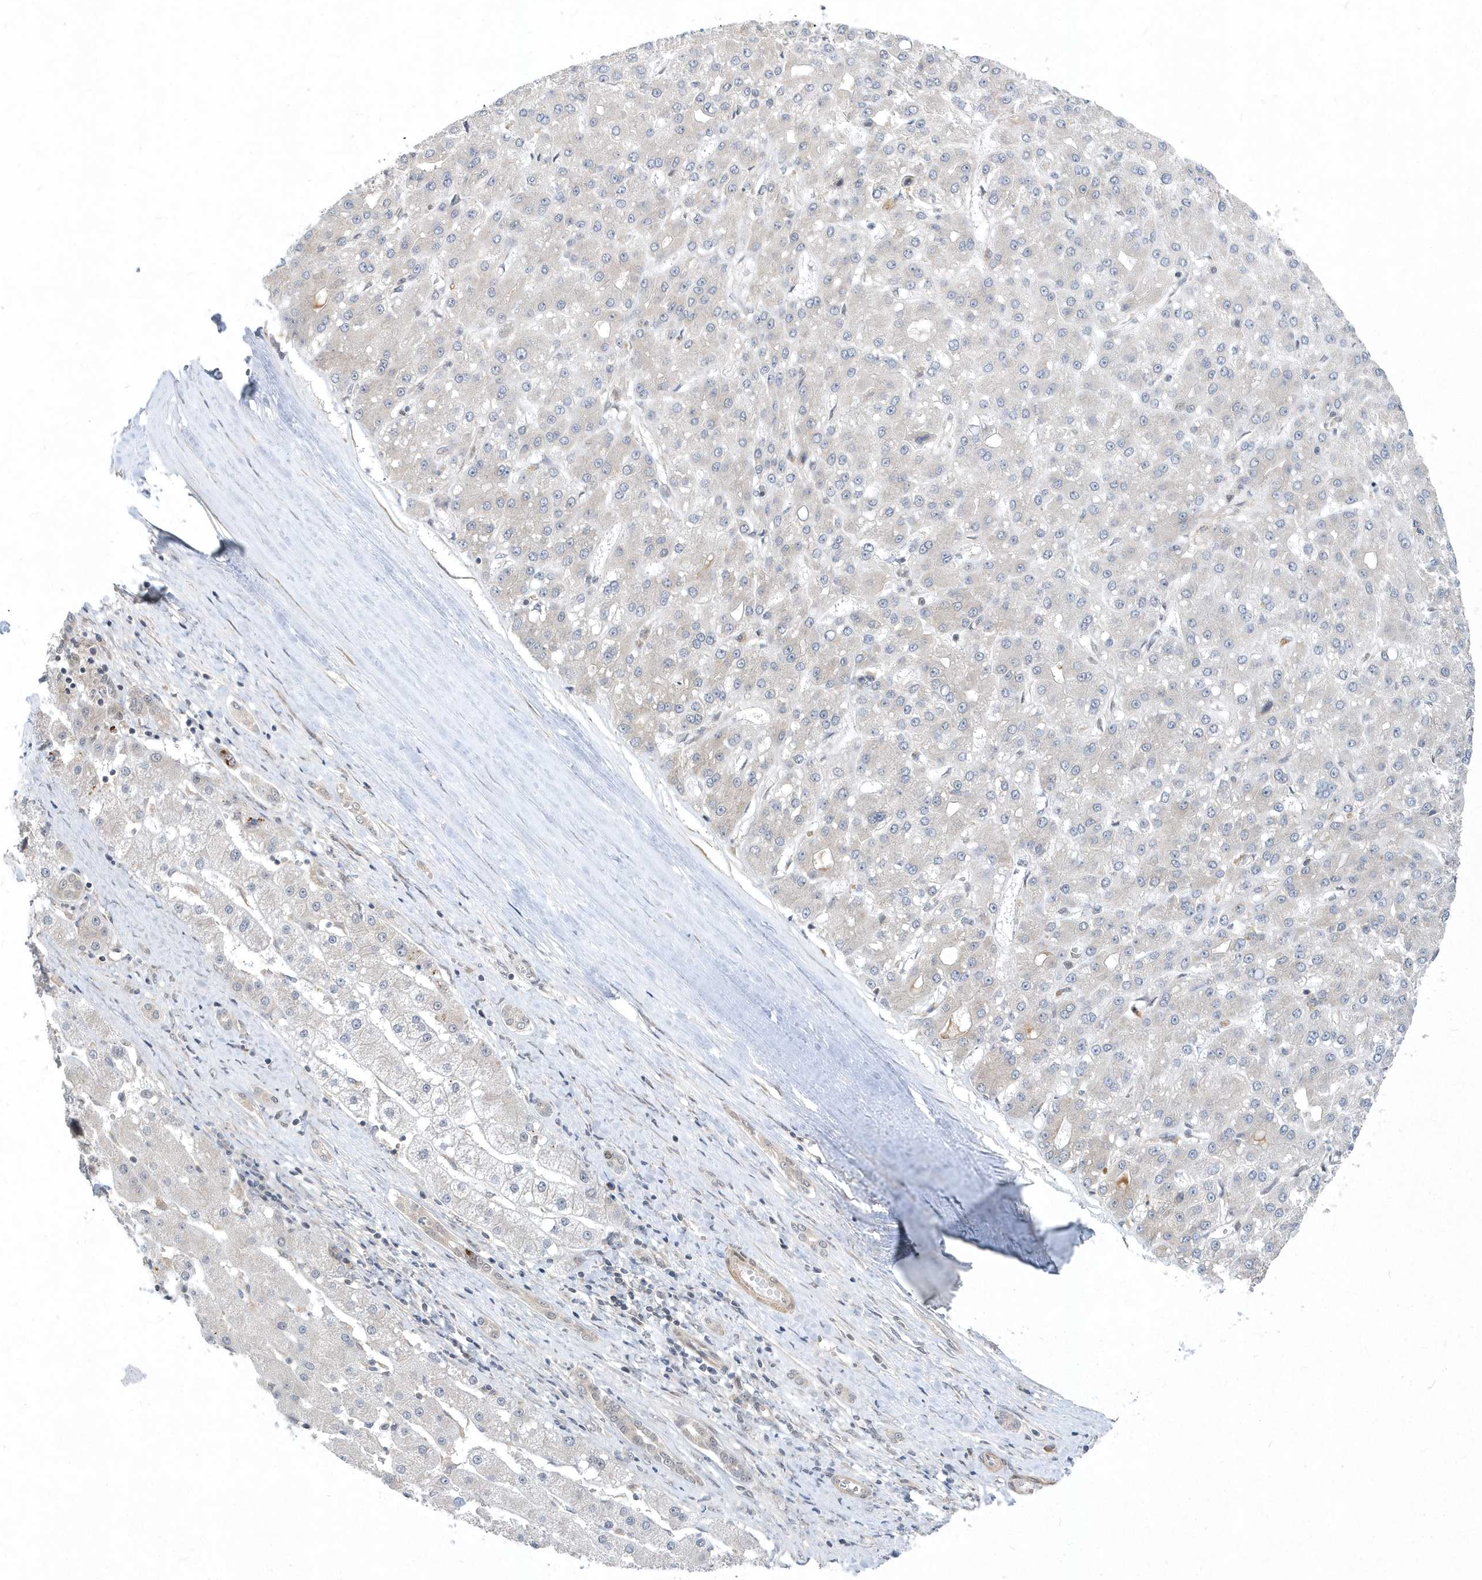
{"staining": {"intensity": "negative", "quantity": "none", "location": "none"}, "tissue": "liver cancer", "cell_type": "Tumor cells", "image_type": "cancer", "snomed": [{"axis": "morphology", "description": "Carcinoma, Hepatocellular, NOS"}, {"axis": "topography", "description": "Liver"}], "caption": "Immunohistochemical staining of hepatocellular carcinoma (liver) demonstrates no significant expression in tumor cells.", "gene": "MXI1", "patient": {"sex": "male", "age": 67}}